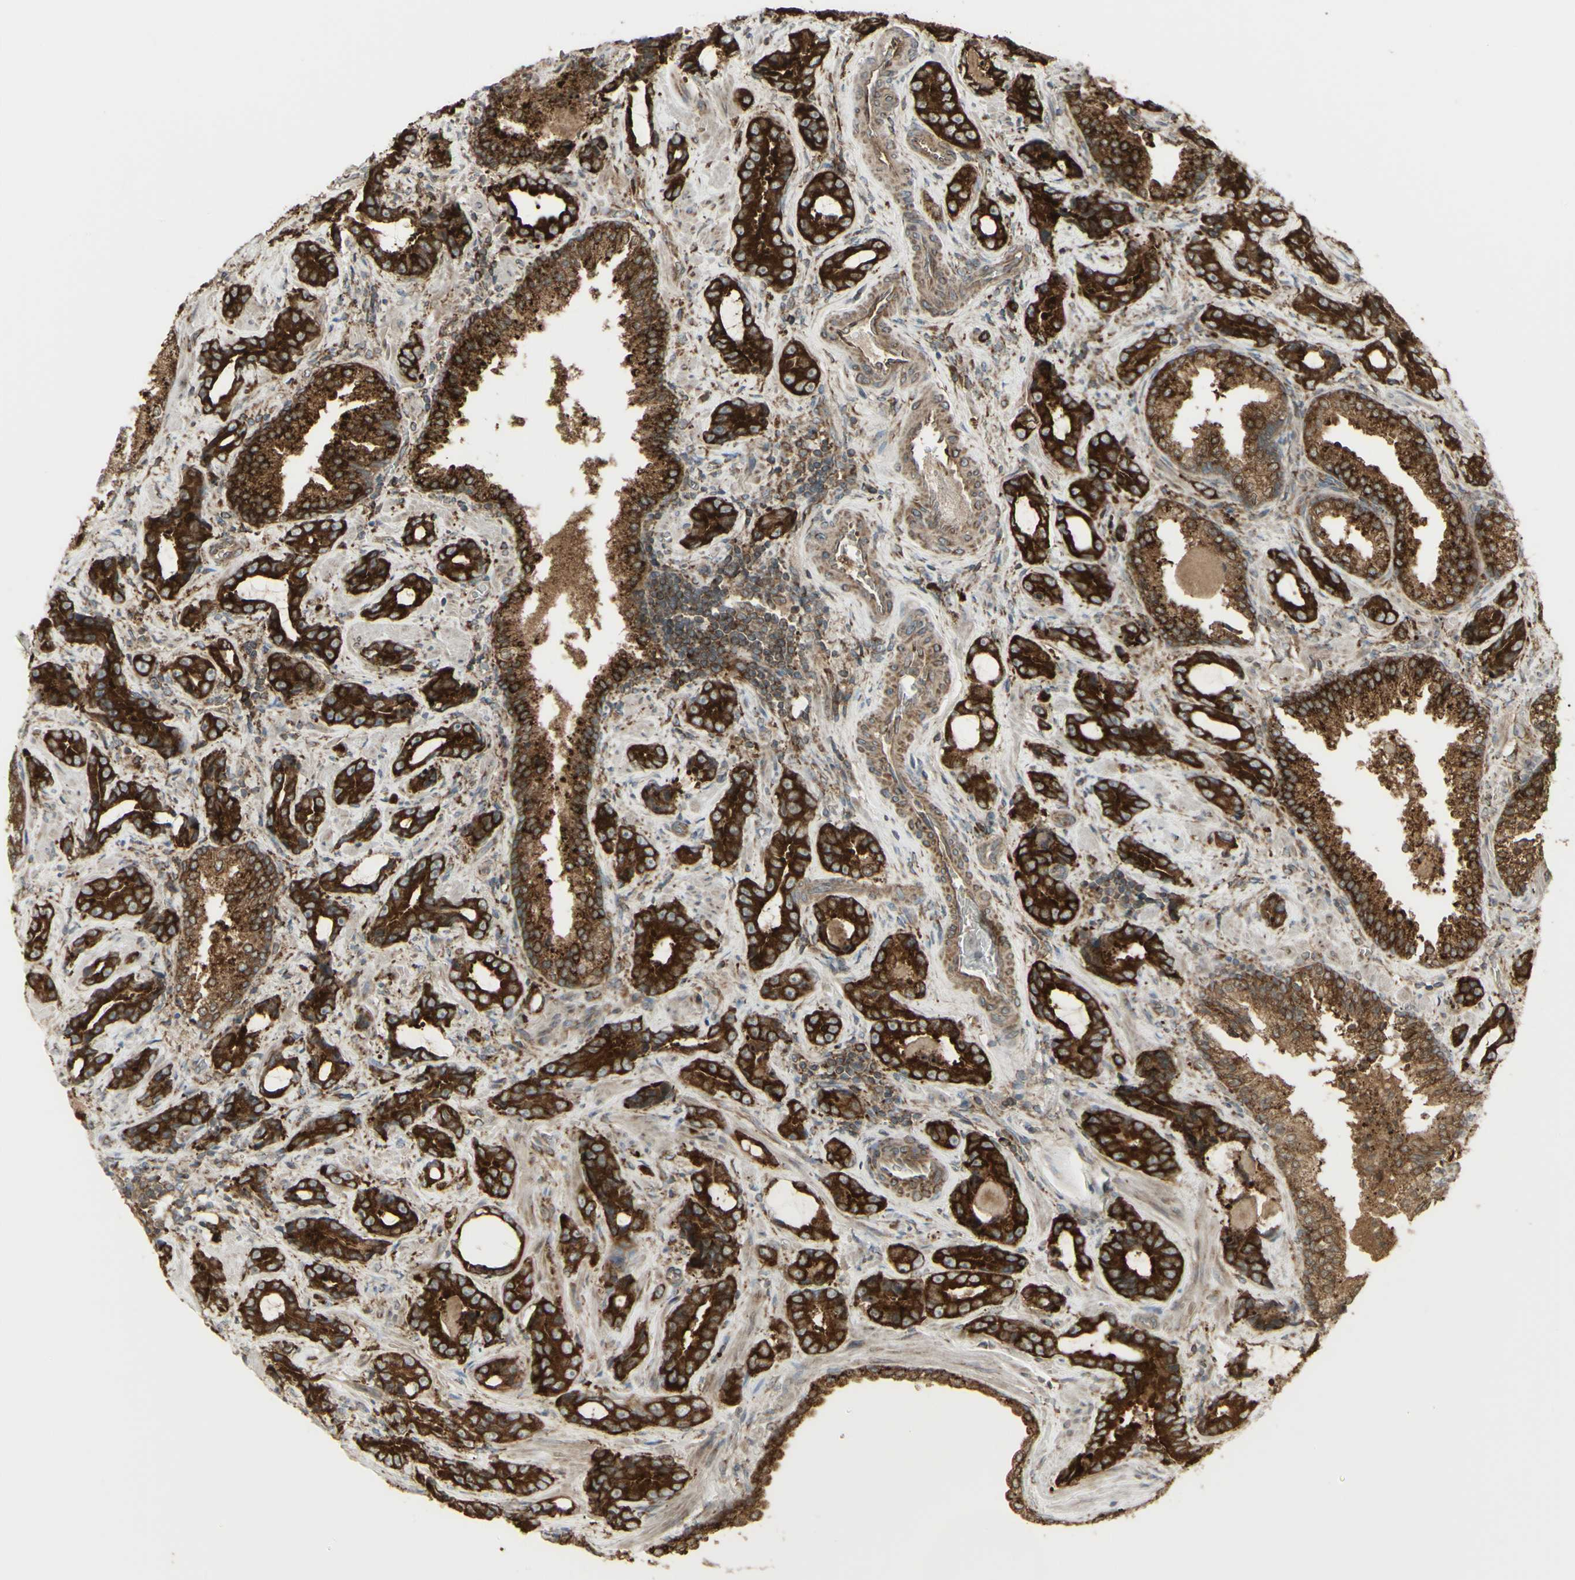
{"staining": {"intensity": "strong", "quantity": ">75%", "location": "cytoplasmic/membranous"}, "tissue": "prostate cancer", "cell_type": "Tumor cells", "image_type": "cancer", "snomed": [{"axis": "morphology", "description": "Adenocarcinoma, Low grade"}, {"axis": "topography", "description": "Prostate"}], "caption": "Brown immunohistochemical staining in prostate low-grade adenocarcinoma exhibits strong cytoplasmic/membranous staining in about >75% of tumor cells. (brown staining indicates protein expression, while blue staining denotes nuclei).", "gene": "FKBP3", "patient": {"sex": "male", "age": 60}}